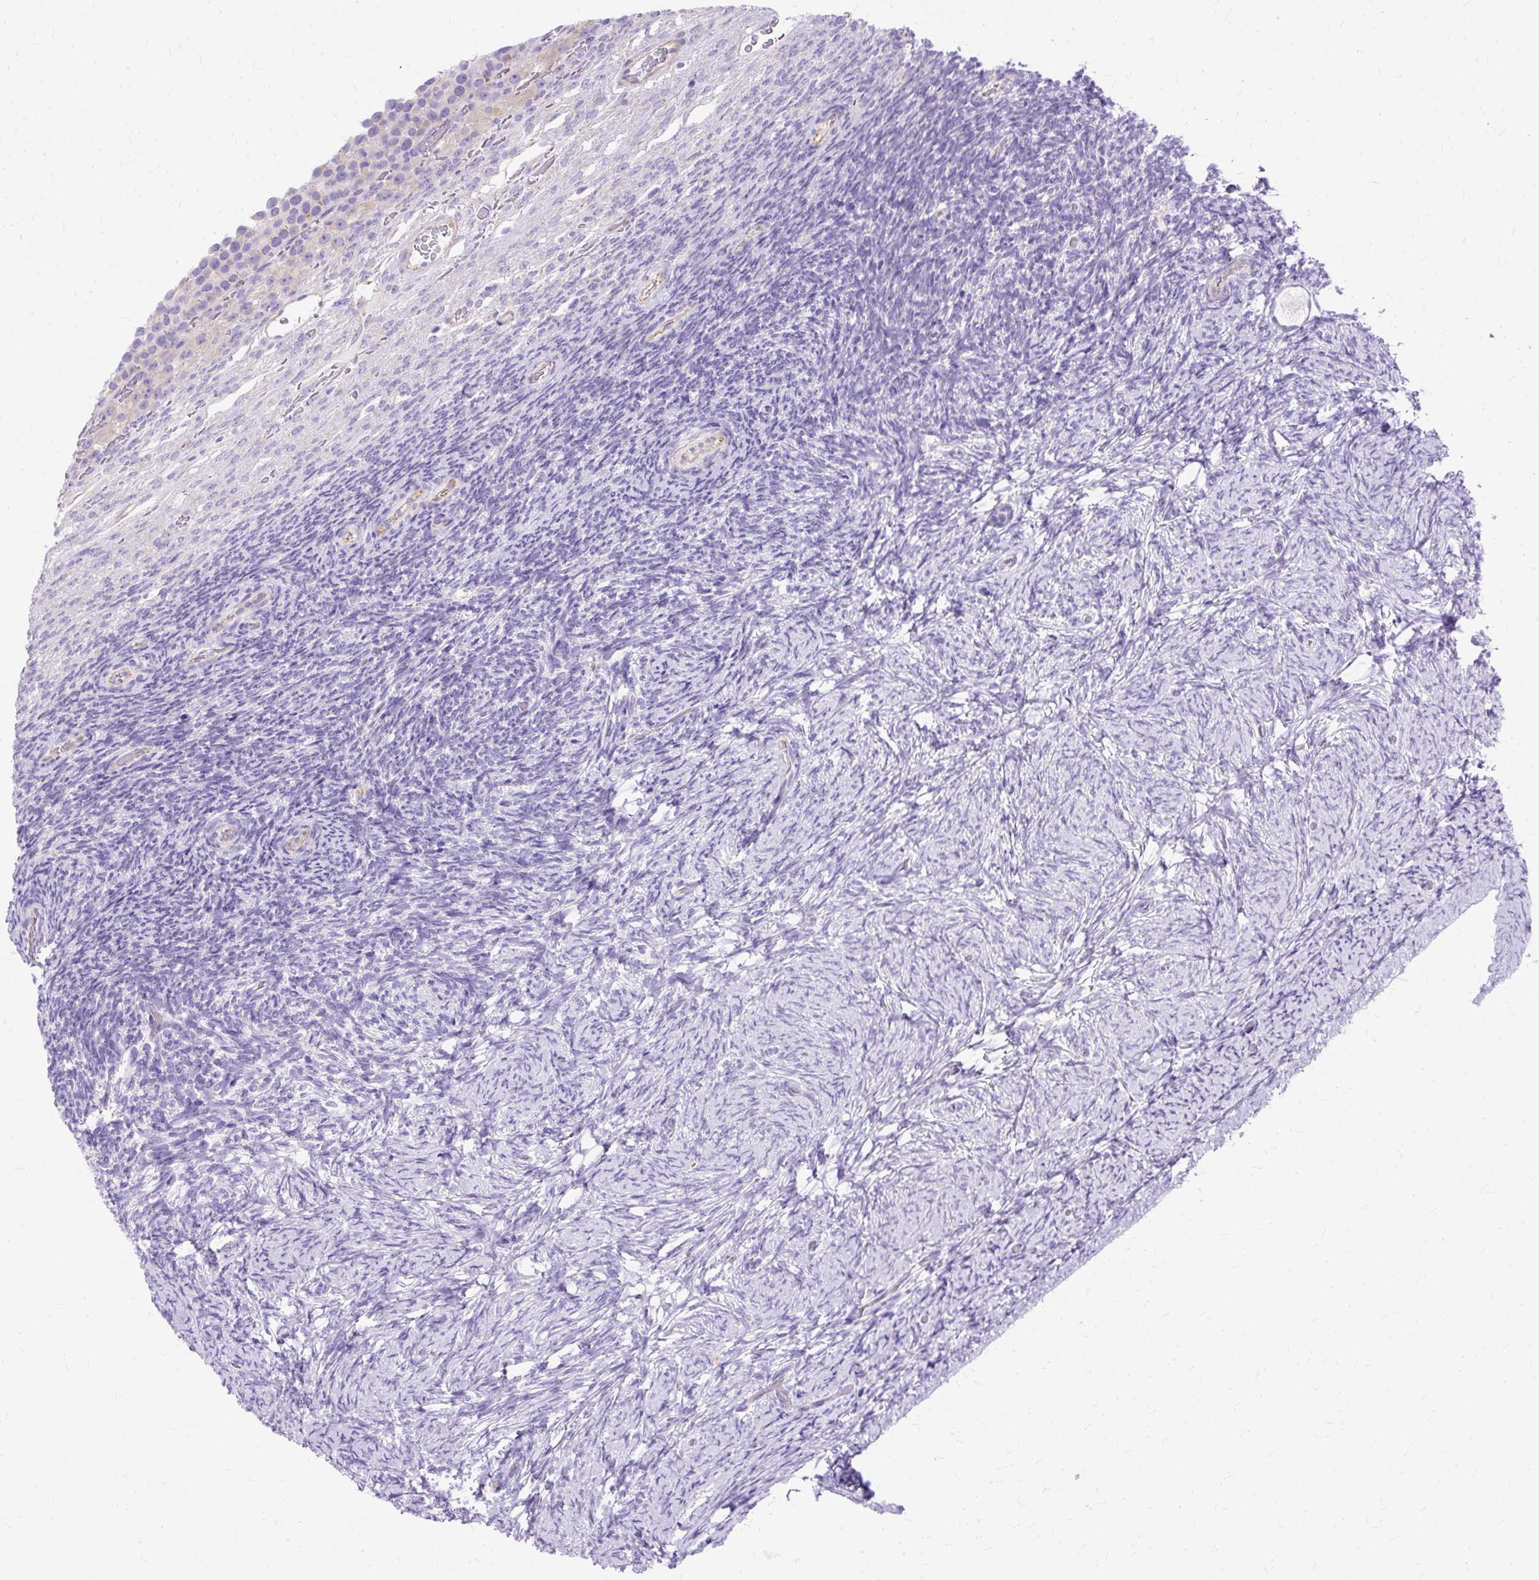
{"staining": {"intensity": "negative", "quantity": "none", "location": "none"}, "tissue": "ovary", "cell_type": "Follicle cells", "image_type": "normal", "snomed": [{"axis": "morphology", "description": "Normal tissue, NOS"}, {"axis": "topography", "description": "Ovary"}], "caption": "Immunohistochemical staining of unremarkable human ovary displays no significant staining in follicle cells.", "gene": "MYO6", "patient": {"sex": "female", "age": 34}}